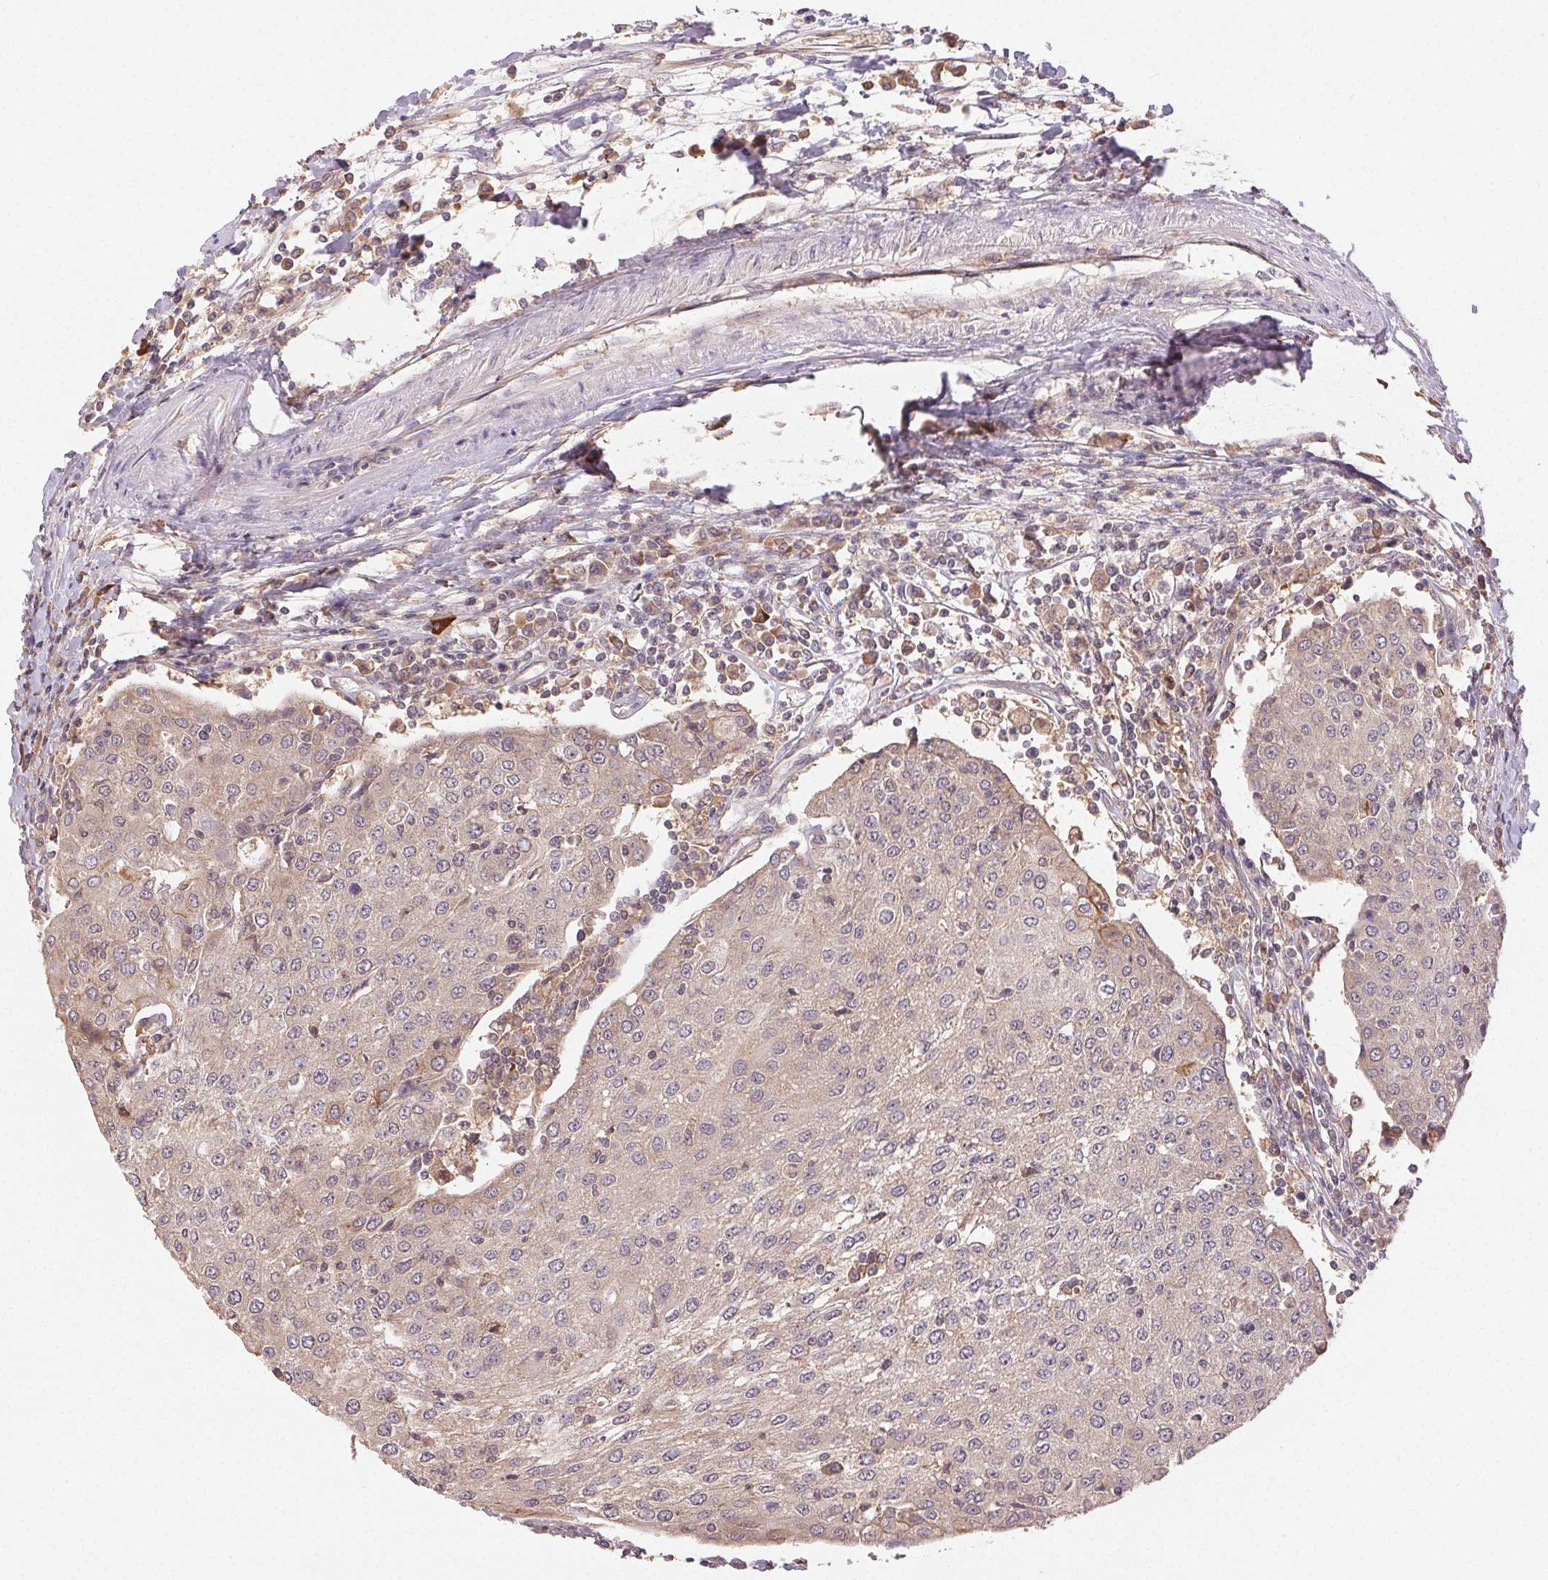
{"staining": {"intensity": "weak", "quantity": "<25%", "location": "cytoplasmic/membranous"}, "tissue": "urothelial cancer", "cell_type": "Tumor cells", "image_type": "cancer", "snomed": [{"axis": "morphology", "description": "Urothelial carcinoma, High grade"}, {"axis": "topography", "description": "Urinary bladder"}], "caption": "IHC photomicrograph of neoplastic tissue: urothelial cancer stained with DAB exhibits no significant protein expression in tumor cells.", "gene": "MAPKAPK2", "patient": {"sex": "female", "age": 85}}